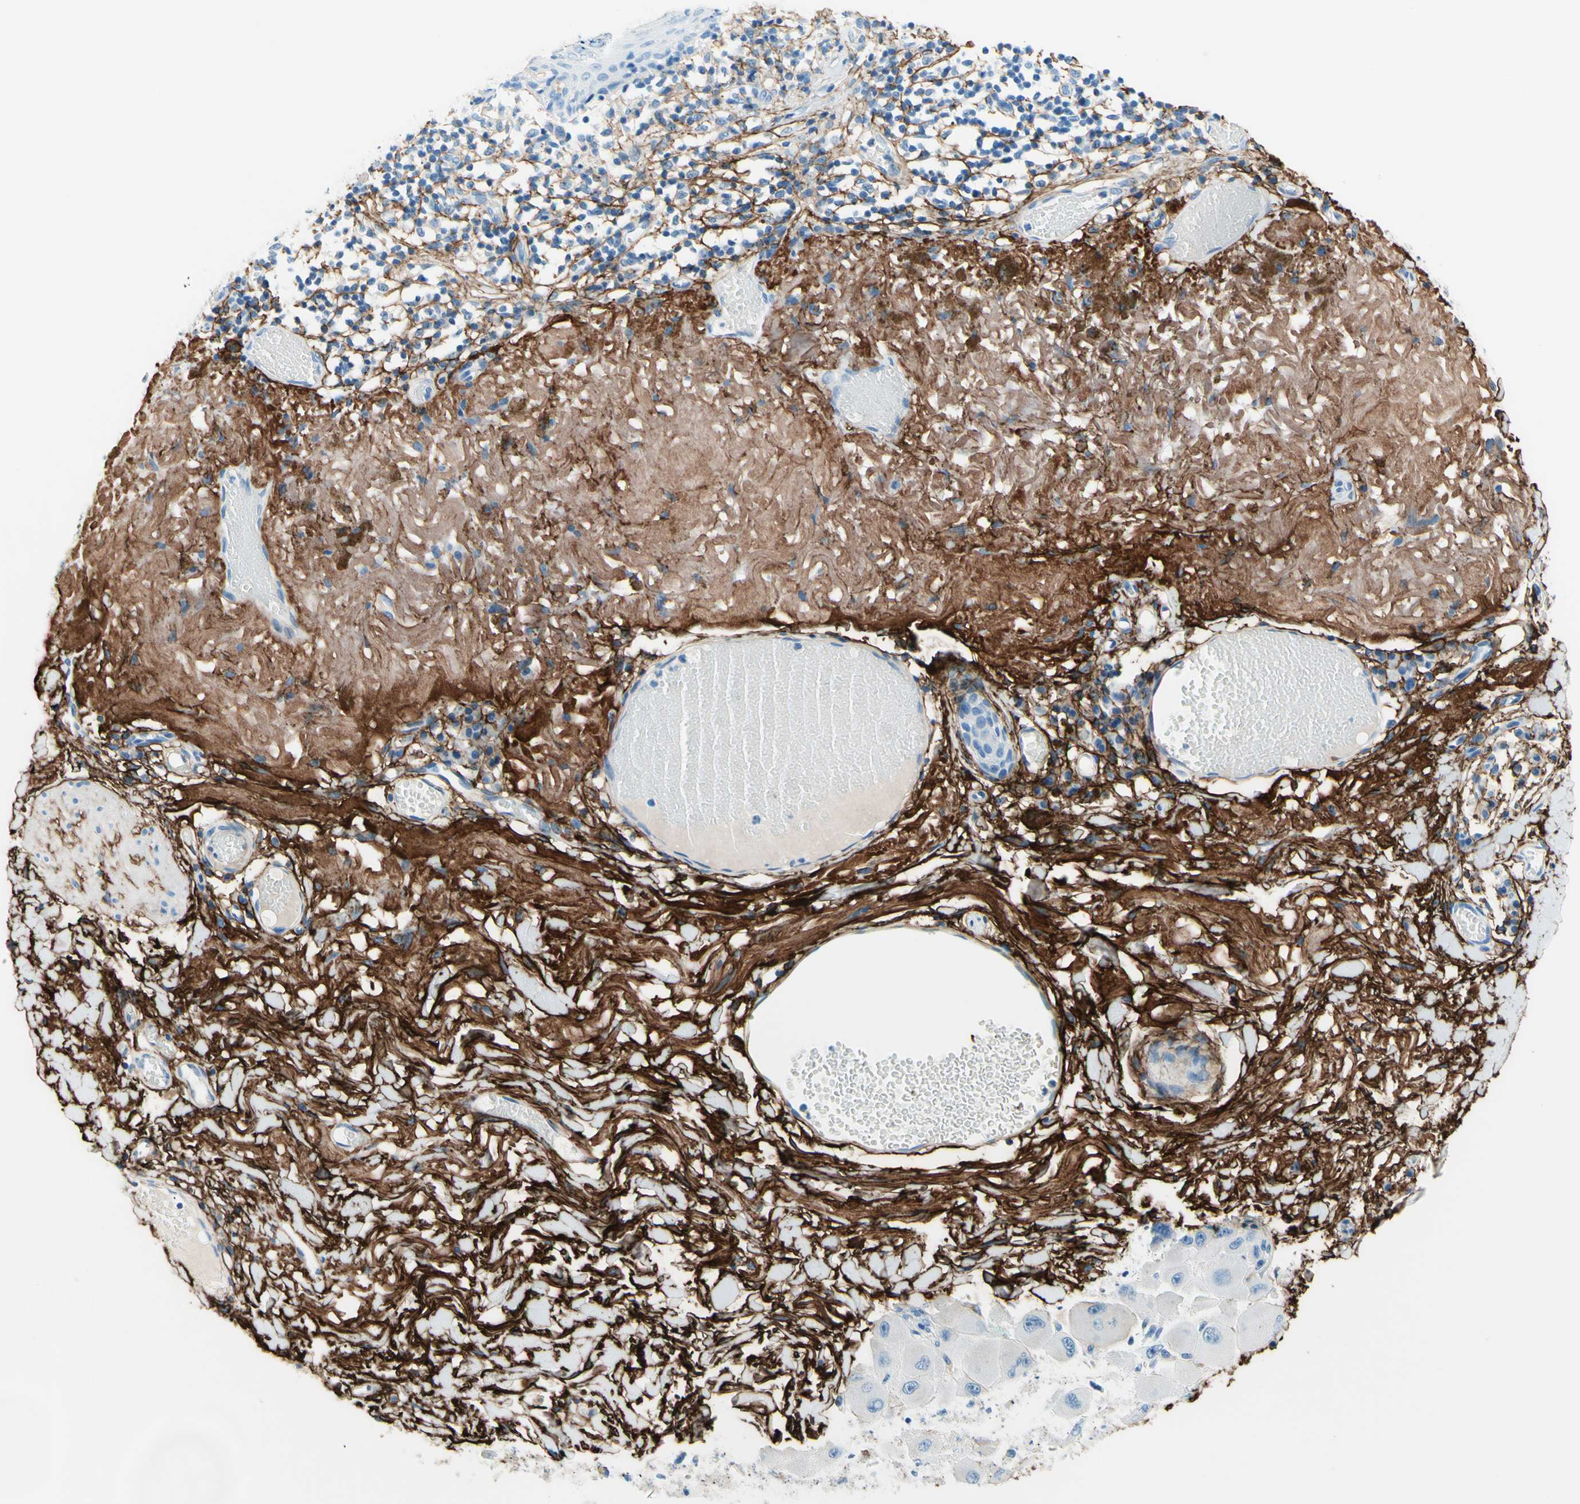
{"staining": {"intensity": "negative", "quantity": "none", "location": "none"}, "tissue": "melanoma", "cell_type": "Tumor cells", "image_type": "cancer", "snomed": [{"axis": "morphology", "description": "Malignant melanoma in situ"}, {"axis": "morphology", "description": "Malignant melanoma, NOS"}, {"axis": "topography", "description": "Skin"}], "caption": "An immunohistochemistry (IHC) image of melanoma is shown. There is no staining in tumor cells of melanoma. (DAB immunohistochemistry (IHC), high magnification).", "gene": "MFAP5", "patient": {"sex": "female", "age": 88}}